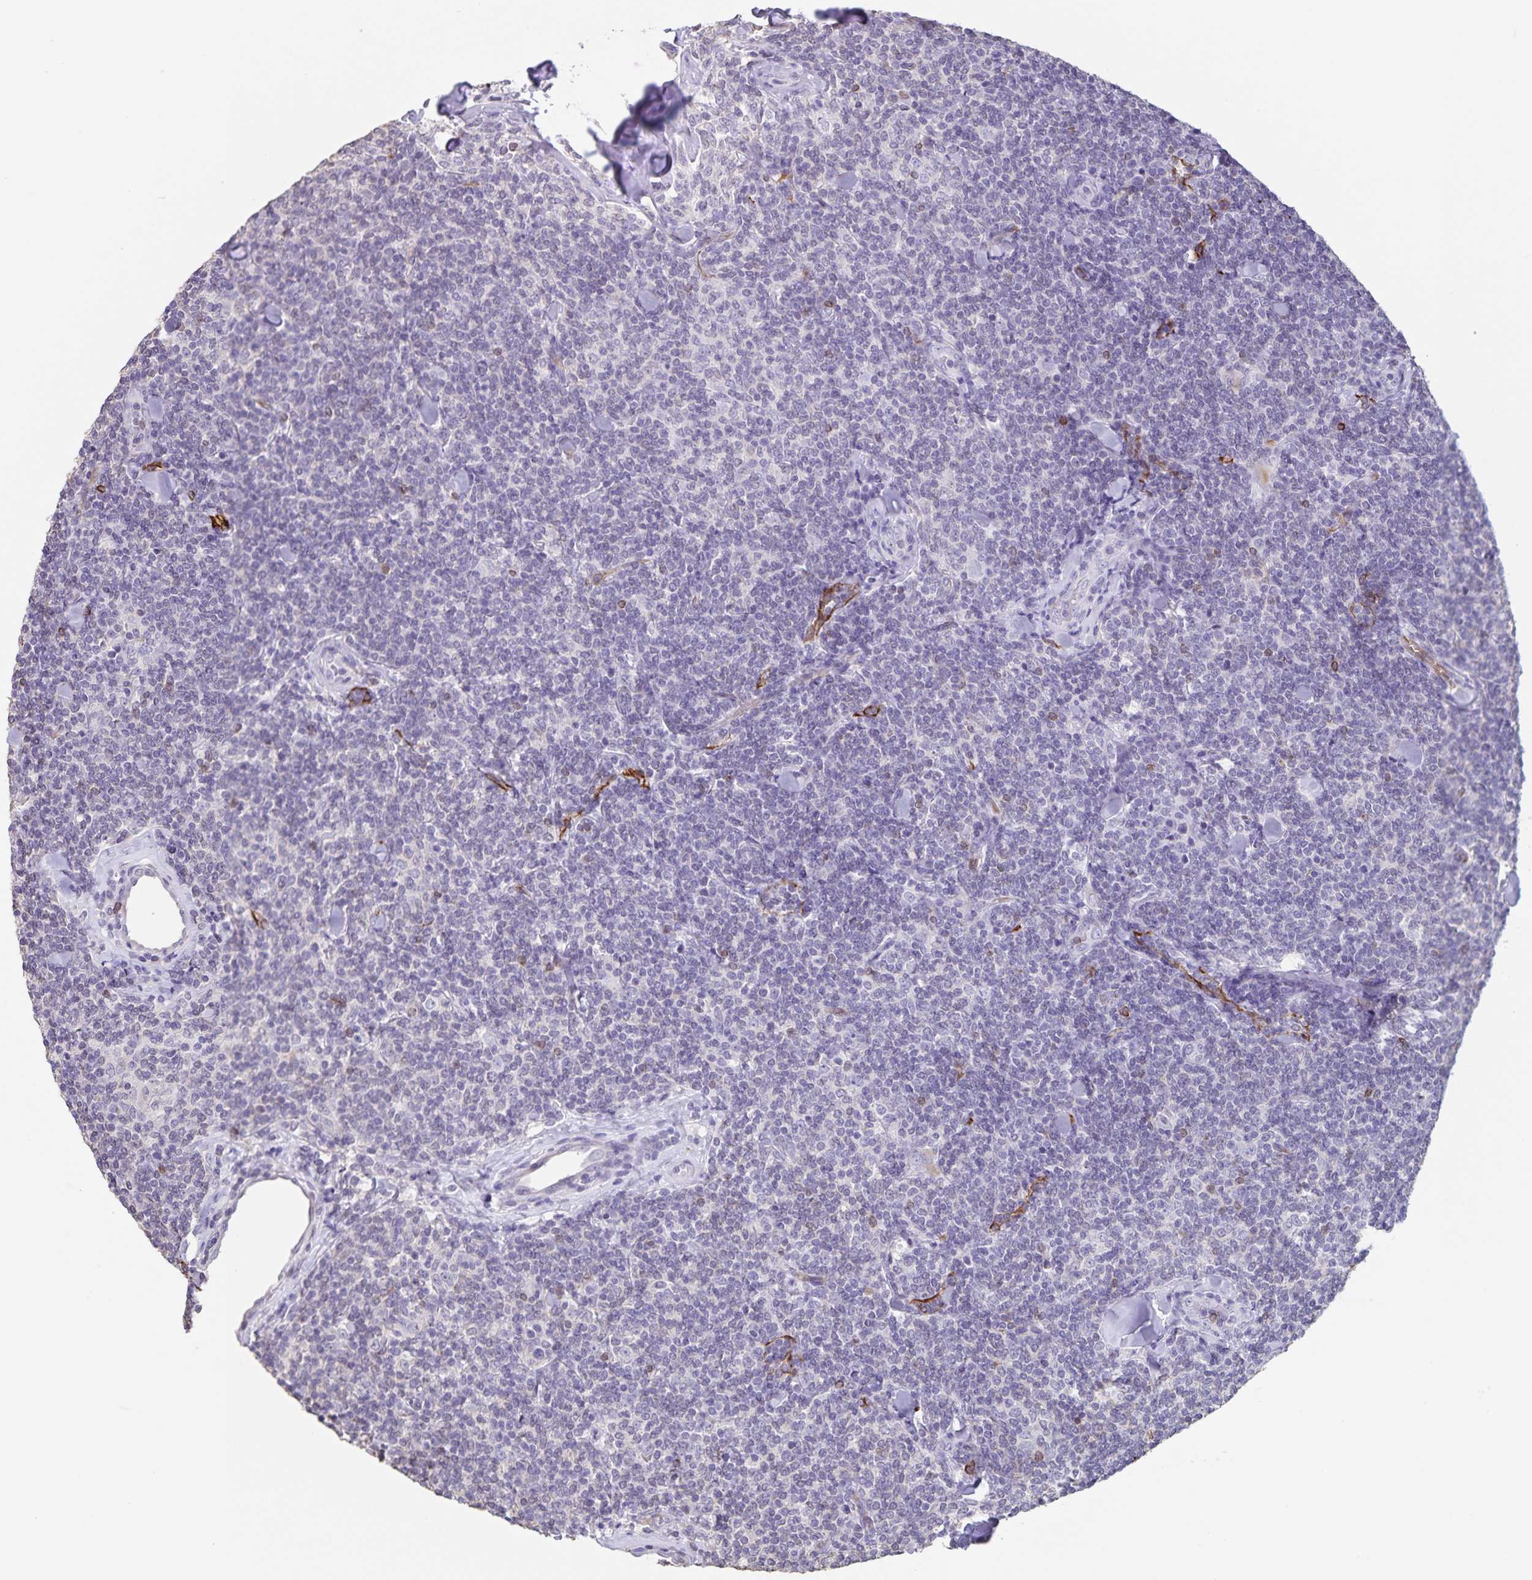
{"staining": {"intensity": "negative", "quantity": "none", "location": "none"}, "tissue": "lymphoma", "cell_type": "Tumor cells", "image_type": "cancer", "snomed": [{"axis": "morphology", "description": "Malignant lymphoma, non-Hodgkin's type, Low grade"}, {"axis": "topography", "description": "Lymph node"}], "caption": "IHC of human lymphoma shows no staining in tumor cells.", "gene": "SYNM", "patient": {"sex": "female", "age": 56}}